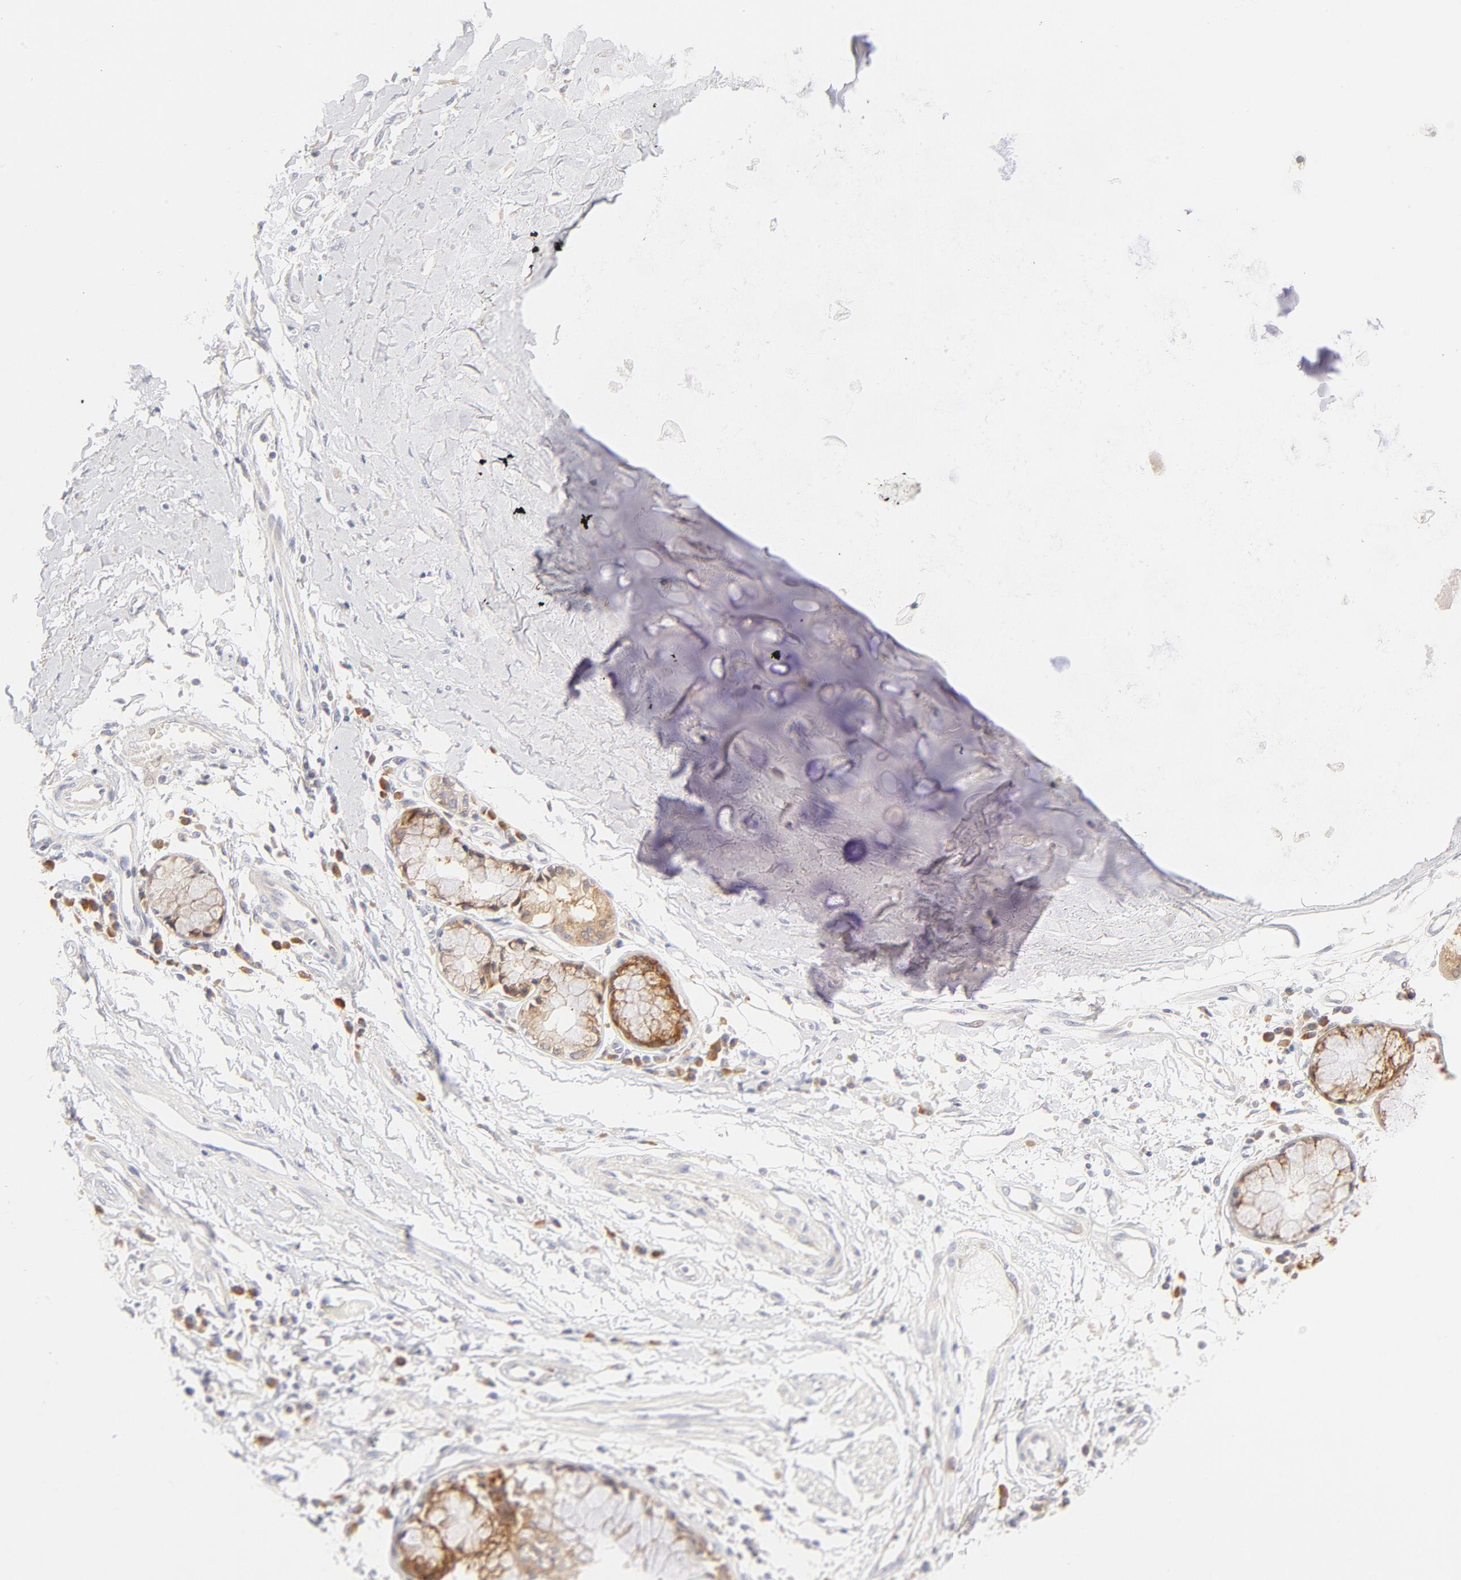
{"staining": {"intensity": "weak", "quantity": "<25%", "location": "cytoplasmic/membranous"}, "tissue": "adipose tissue", "cell_type": "Adipocytes", "image_type": "normal", "snomed": [{"axis": "morphology", "description": "Normal tissue, NOS"}, {"axis": "morphology", "description": "Adenocarcinoma, NOS"}, {"axis": "topography", "description": "Cartilage tissue"}, {"axis": "topography", "description": "Bronchus"}, {"axis": "topography", "description": "Lung"}], "caption": "Immunohistochemistry photomicrograph of unremarkable human adipose tissue stained for a protein (brown), which exhibits no expression in adipocytes.", "gene": "RPS6KA1", "patient": {"sex": "female", "age": 67}}